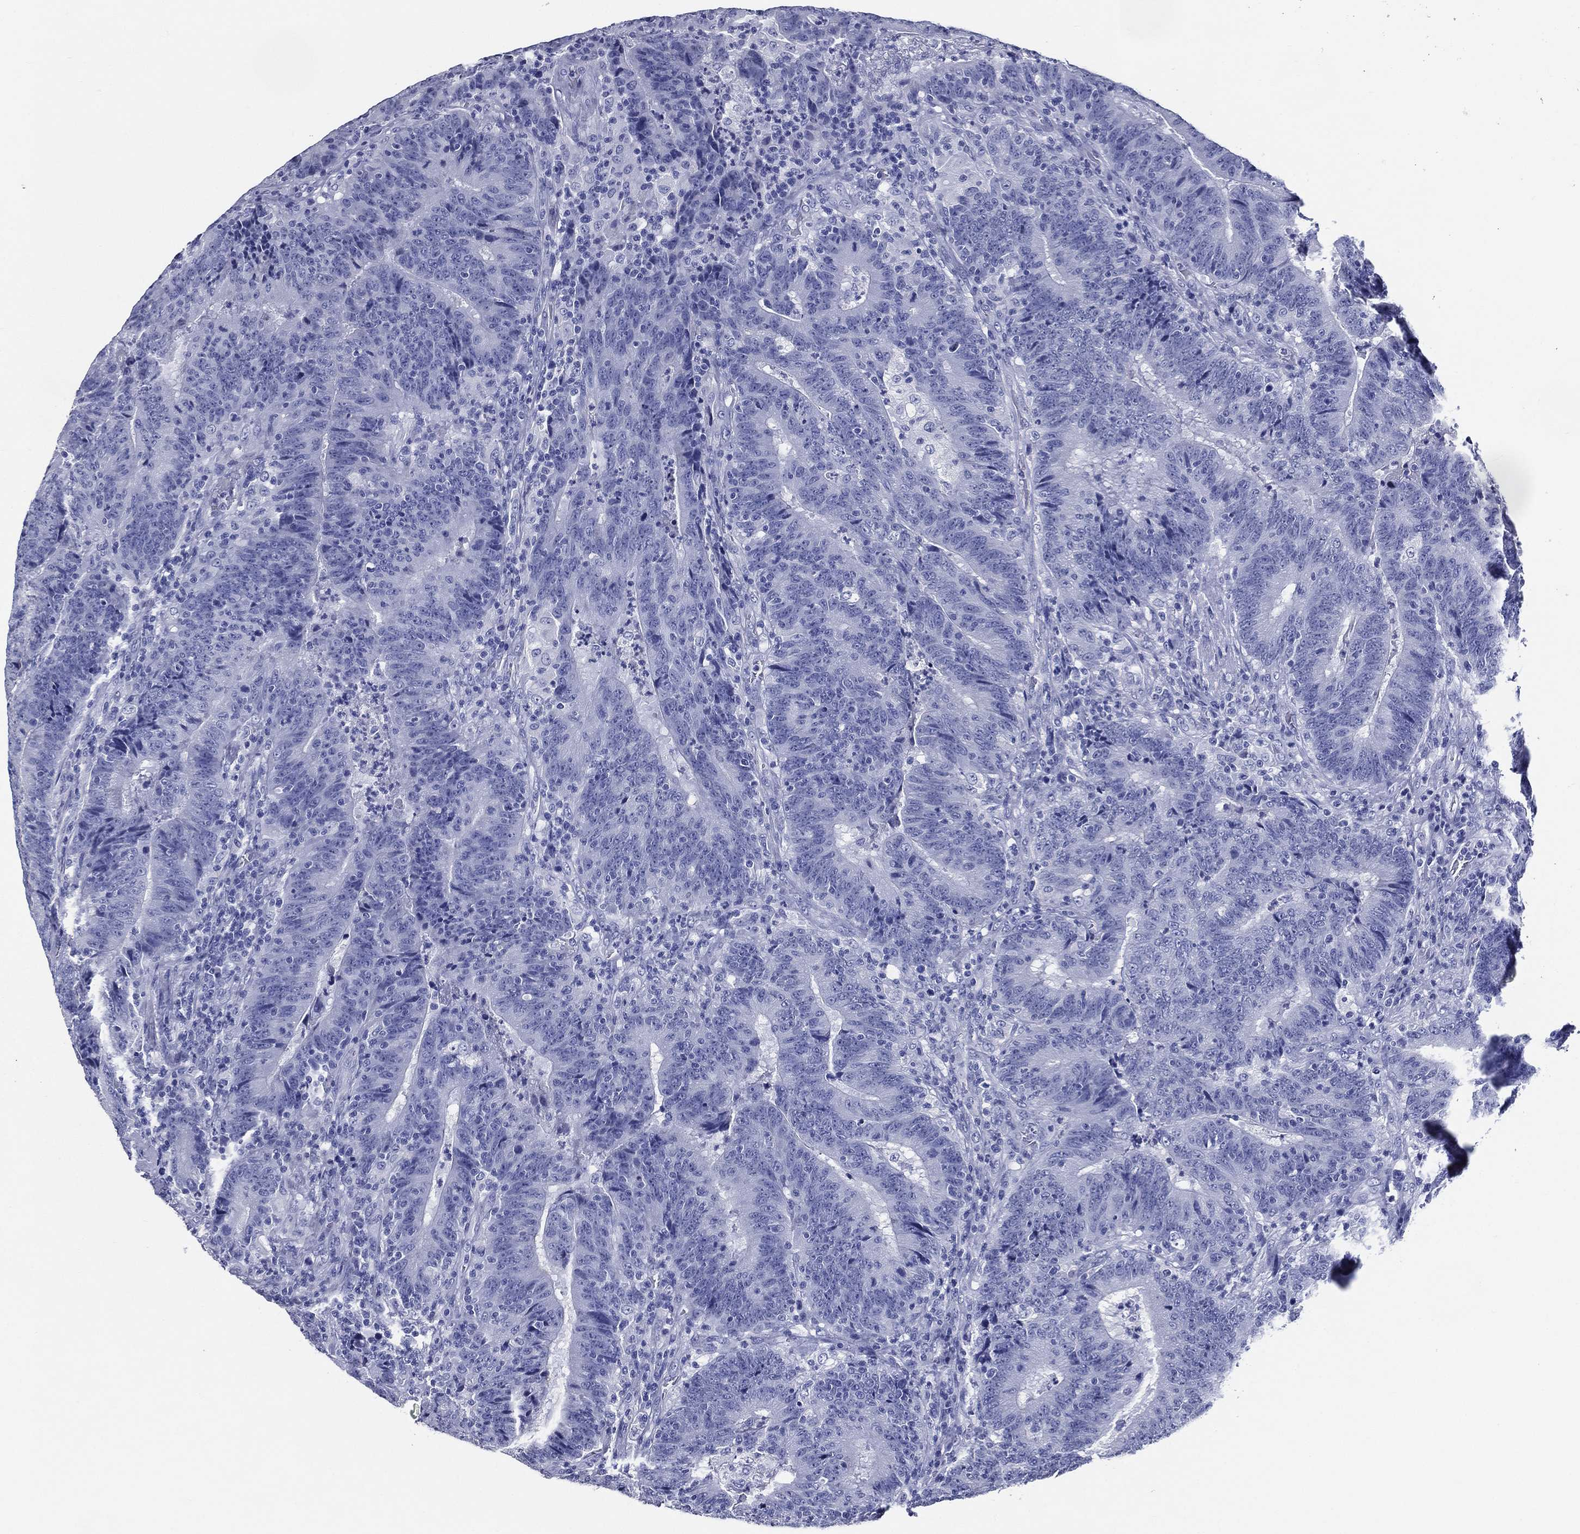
{"staining": {"intensity": "negative", "quantity": "none", "location": "none"}, "tissue": "colorectal cancer", "cell_type": "Tumor cells", "image_type": "cancer", "snomed": [{"axis": "morphology", "description": "Adenocarcinoma, NOS"}, {"axis": "topography", "description": "Colon"}], "caption": "DAB (3,3'-diaminobenzidine) immunohistochemical staining of colorectal cancer (adenocarcinoma) shows no significant positivity in tumor cells. The staining was performed using DAB to visualize the protein expression in brown, while the nuclei were stained in blue with hematoxylin (Magnification: 20x).", "gene": "ACE2", "patient": {"sex": "female", "age": 75}}